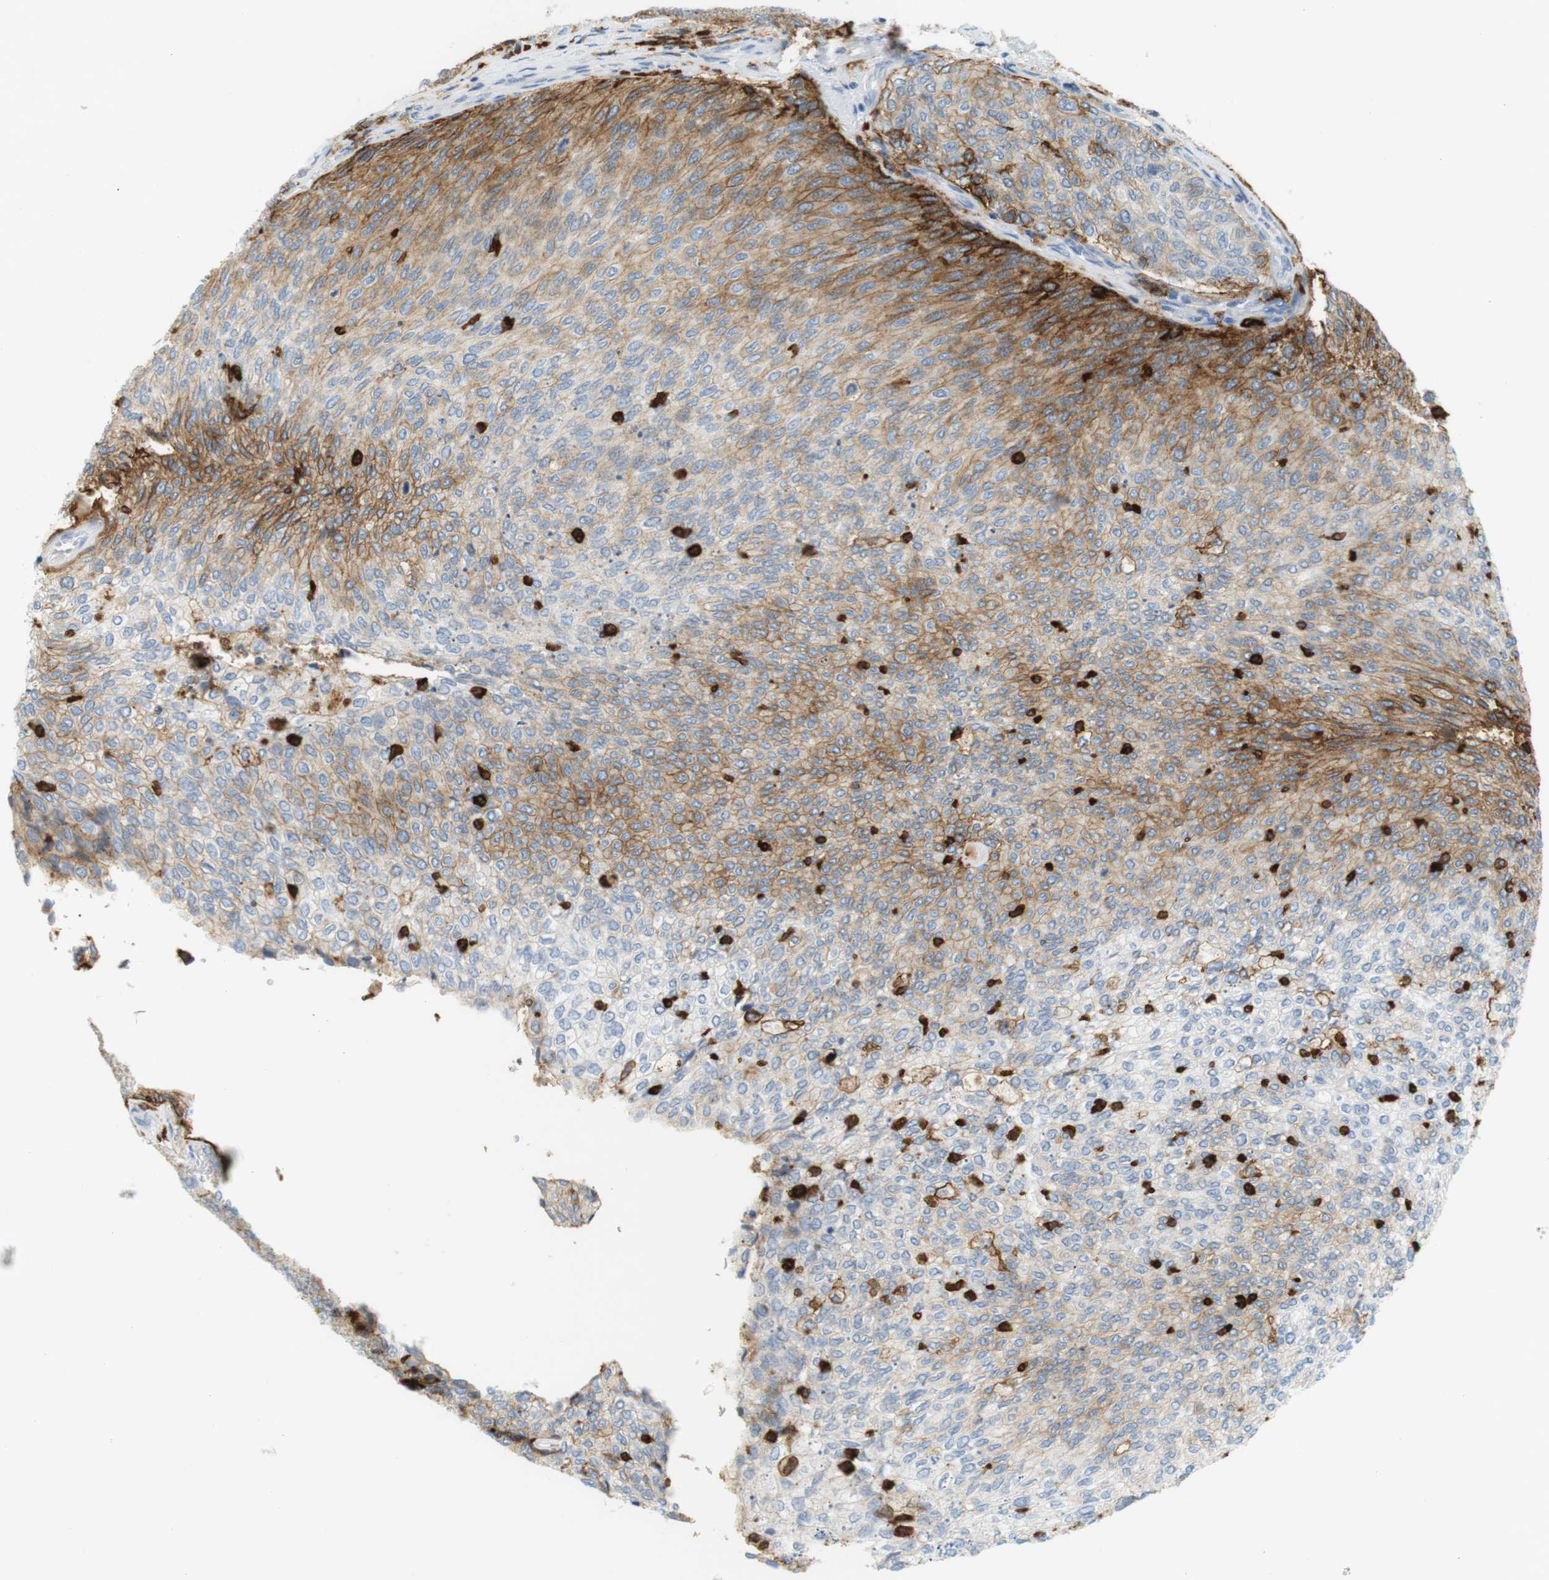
{"staining": {"intensity": "moderate", "quantity": "25%-75%", "location": "cytoplasmic/membranous"}, "tissue": "urothelial cancer", "cell_type": "Tumor cells", "image_type": "cancer", "snomed": [{"axis": "morphology", "description": "Urothelial carcinoma, Low grade"}, {"axis": "topography", "description": "Urinary bladder"}], "caption": "Tumor cells show medium levels of moderate cytoplasmic/membranous staining in approximately 25%-75% of cells in human urothelial carcinoma (low-grade). (DAB IHC with brightfield microscopy, high magnification).", "gene": "SIRPA", "patient": {"sex": "female", "age": 79}}